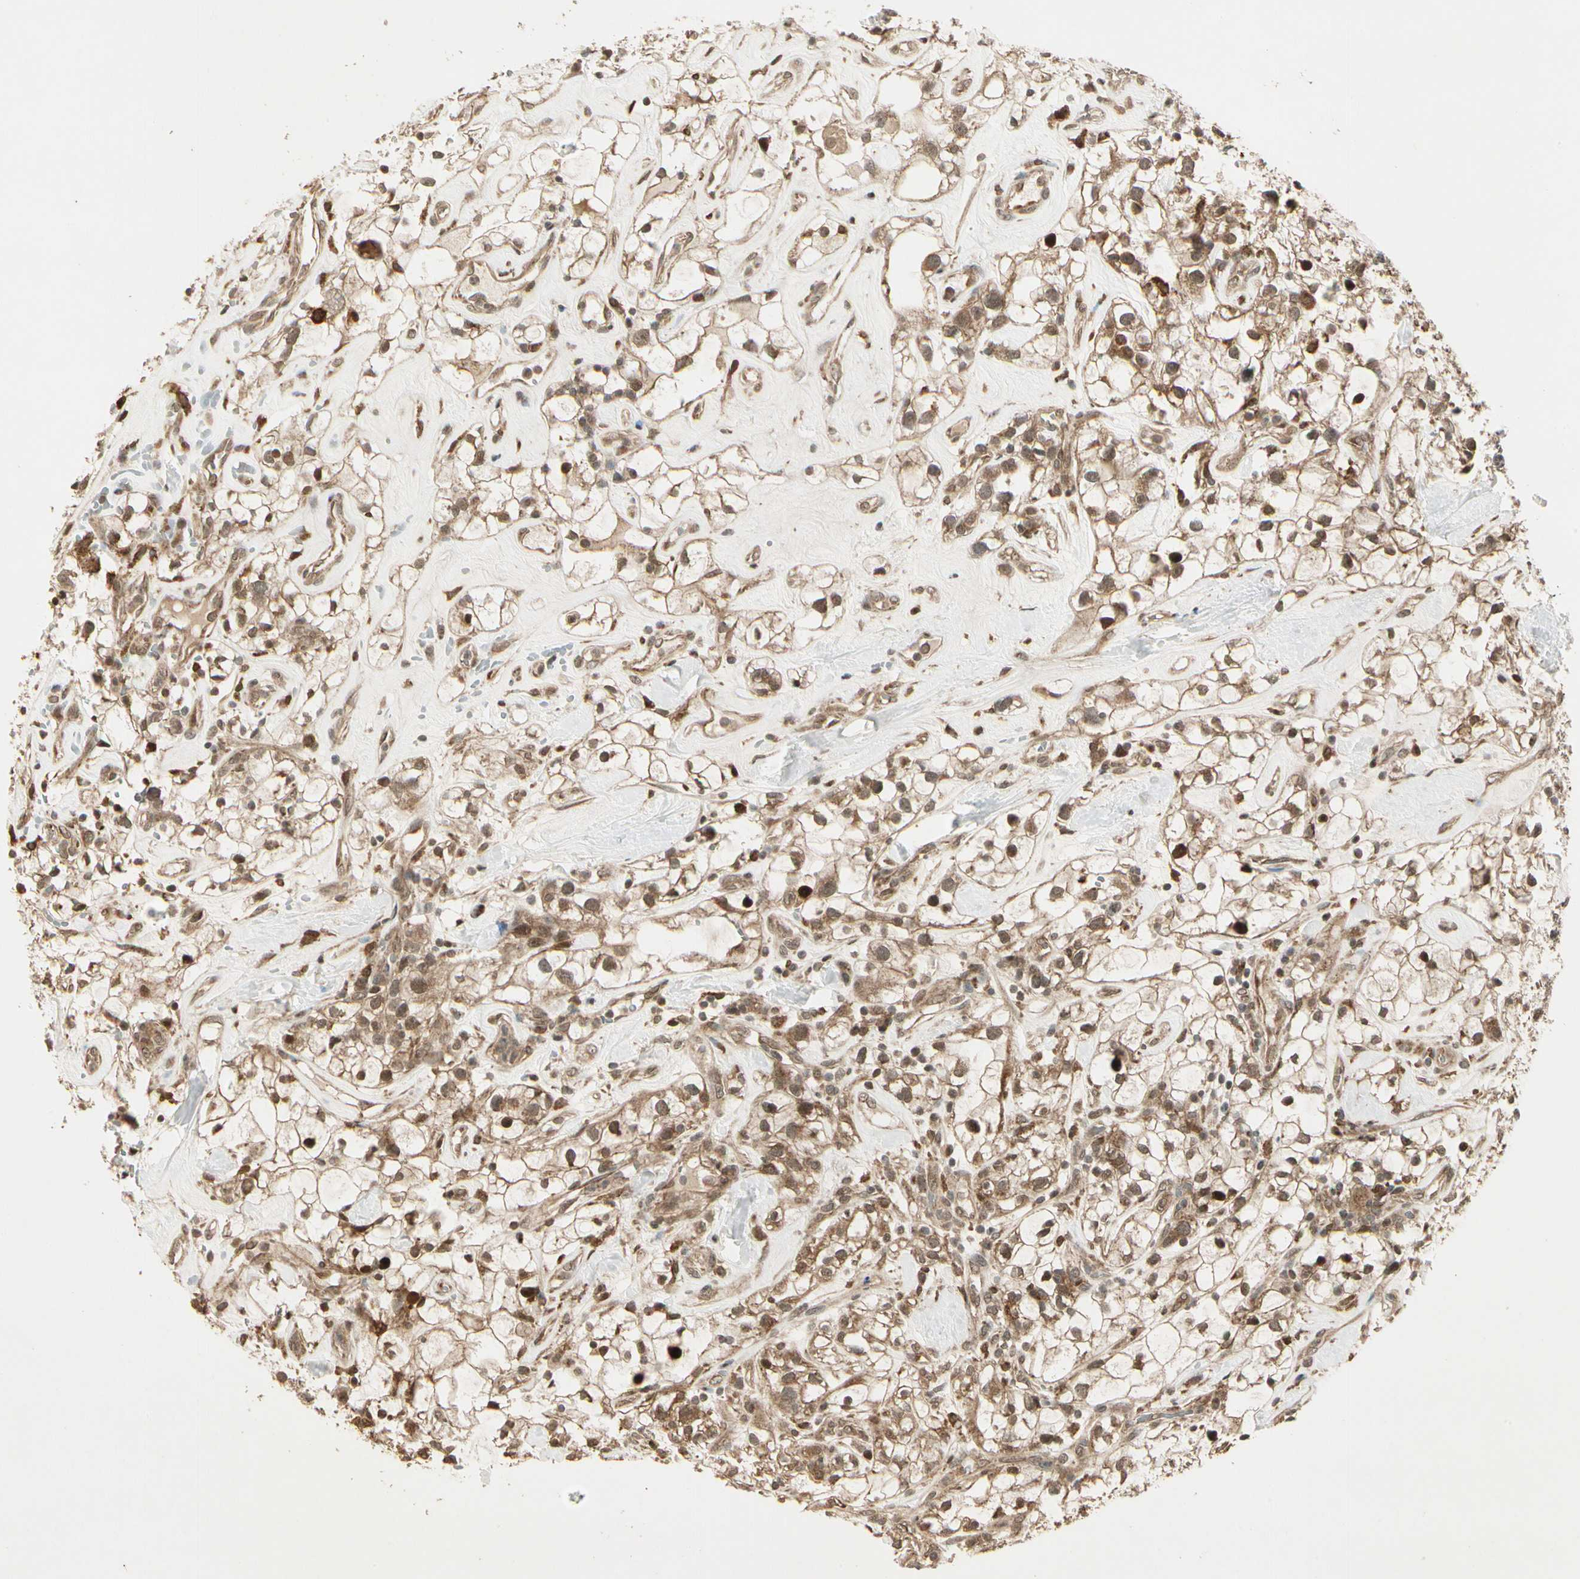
{"staining": {"intensity": "moderate", "quantity": ">75%", "location": "cytoplasmic/membranous"}, "tissue": "renal cancer", "cell_type": "Tumor cells", "image_type": "cancer", "snomed": [{"axis": "morphology", "description": "Adenocarcinoma, NOS"}, {"axis": "topography", "description": "Kidney"}], "caption": "This image exhibits renal cancer stained with immunohistochemistry to label a protein in brown. The cytoplasmic/membranous of tumor cells show moderate positivity for the protein. Nuclei are counter-stained blue.", "gene": "GLUL", "patient": {"sex": "female", "age": 60}}